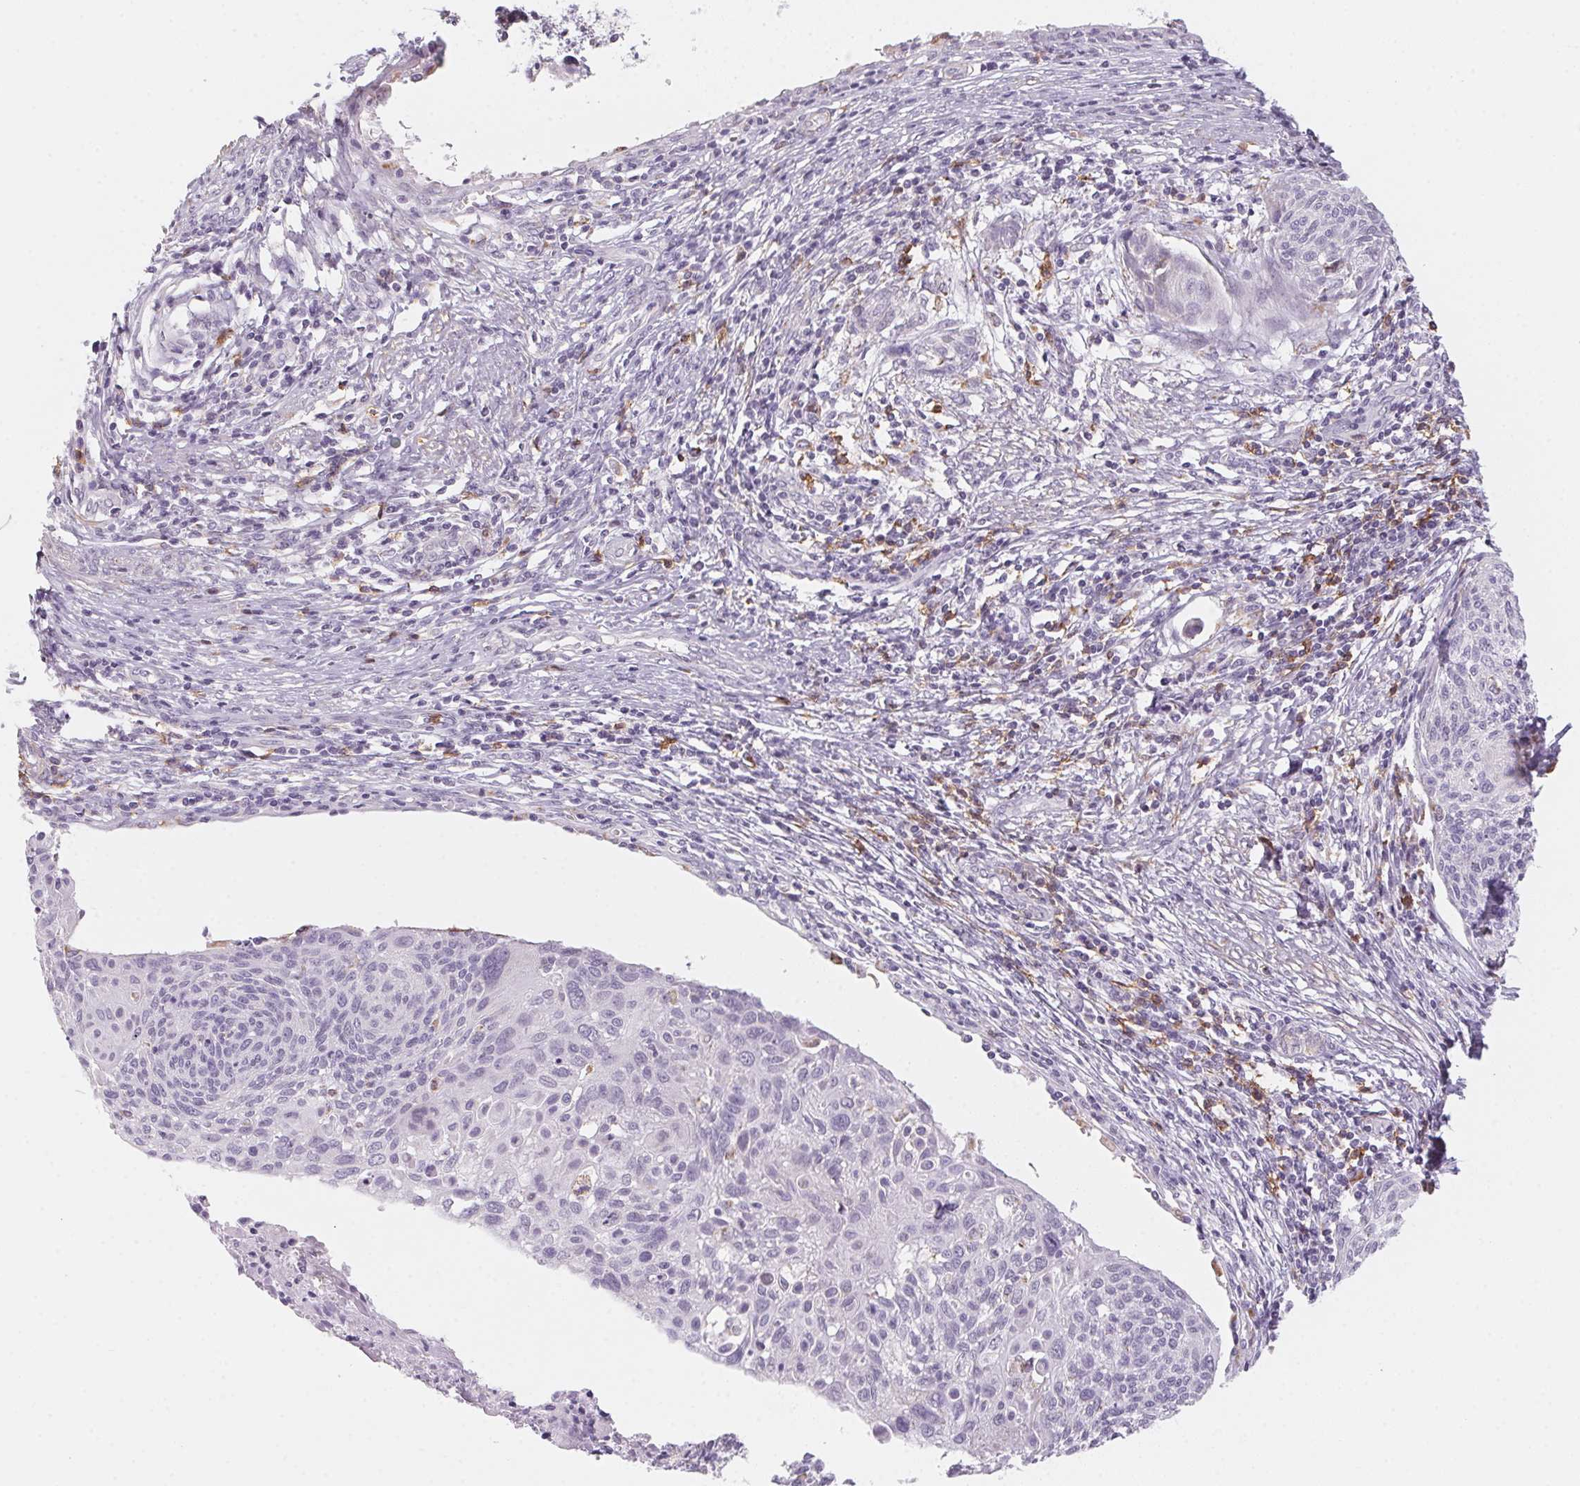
{"staining": {"intensity": "negative", "quantity": "none", "location": "none"}, "tissue": "cervical cancer", "cell_type": "Tumor cells", "image_type": "cancer", "snomed": [{"axis": "morphology", "description": "Squamous cell carcinoma, NOS"}, {"axis": "topography", "description": "Cervix"}], "caption": "Tumor cells show no significant staining in cervical cancer. (DAB IHC, high magnification).", "gene": "PRPH", "patient": {"sex": "female", "age": 49}}